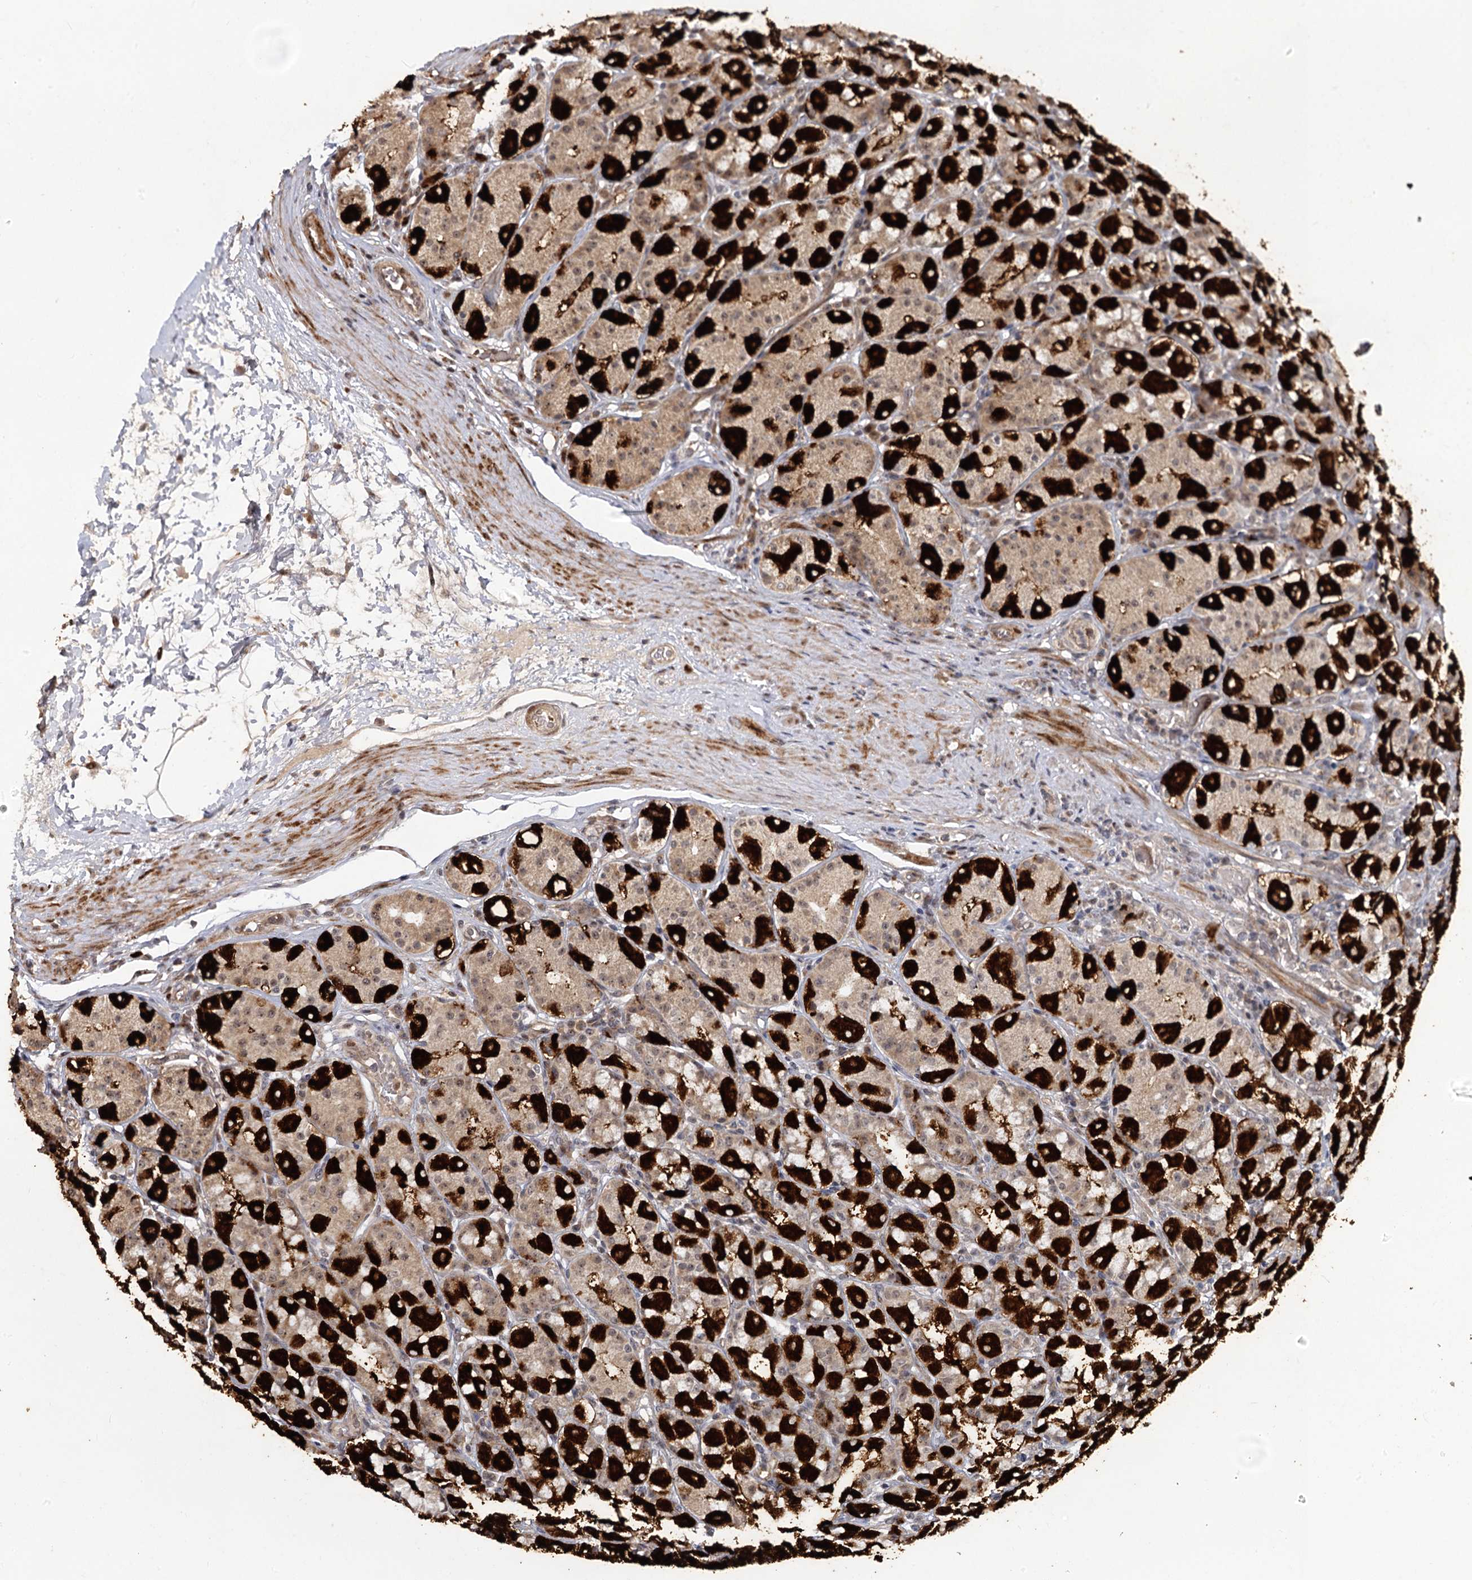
{"staining": {"intensity": "strong", "quantity": "25%-75%", "location": "cytoplasmic/membranous,nuclear"}, "tissue": "stomach", "cell_type": "Glandular cells", "image_type": "normal", "snomed": [{"axis": "morphology", "description": "Normal tissue, NOS"}, {"axis": "topography", "description": "Stomach, lower"}], "caption": "Protein staining reveals strong cytoplasmic/membranous,nuclear expression in about 25%-75% of glandular cells in benign stomach.", "gene": "PIK3C2A", "patient": {"sex": "female", "age": 56}}